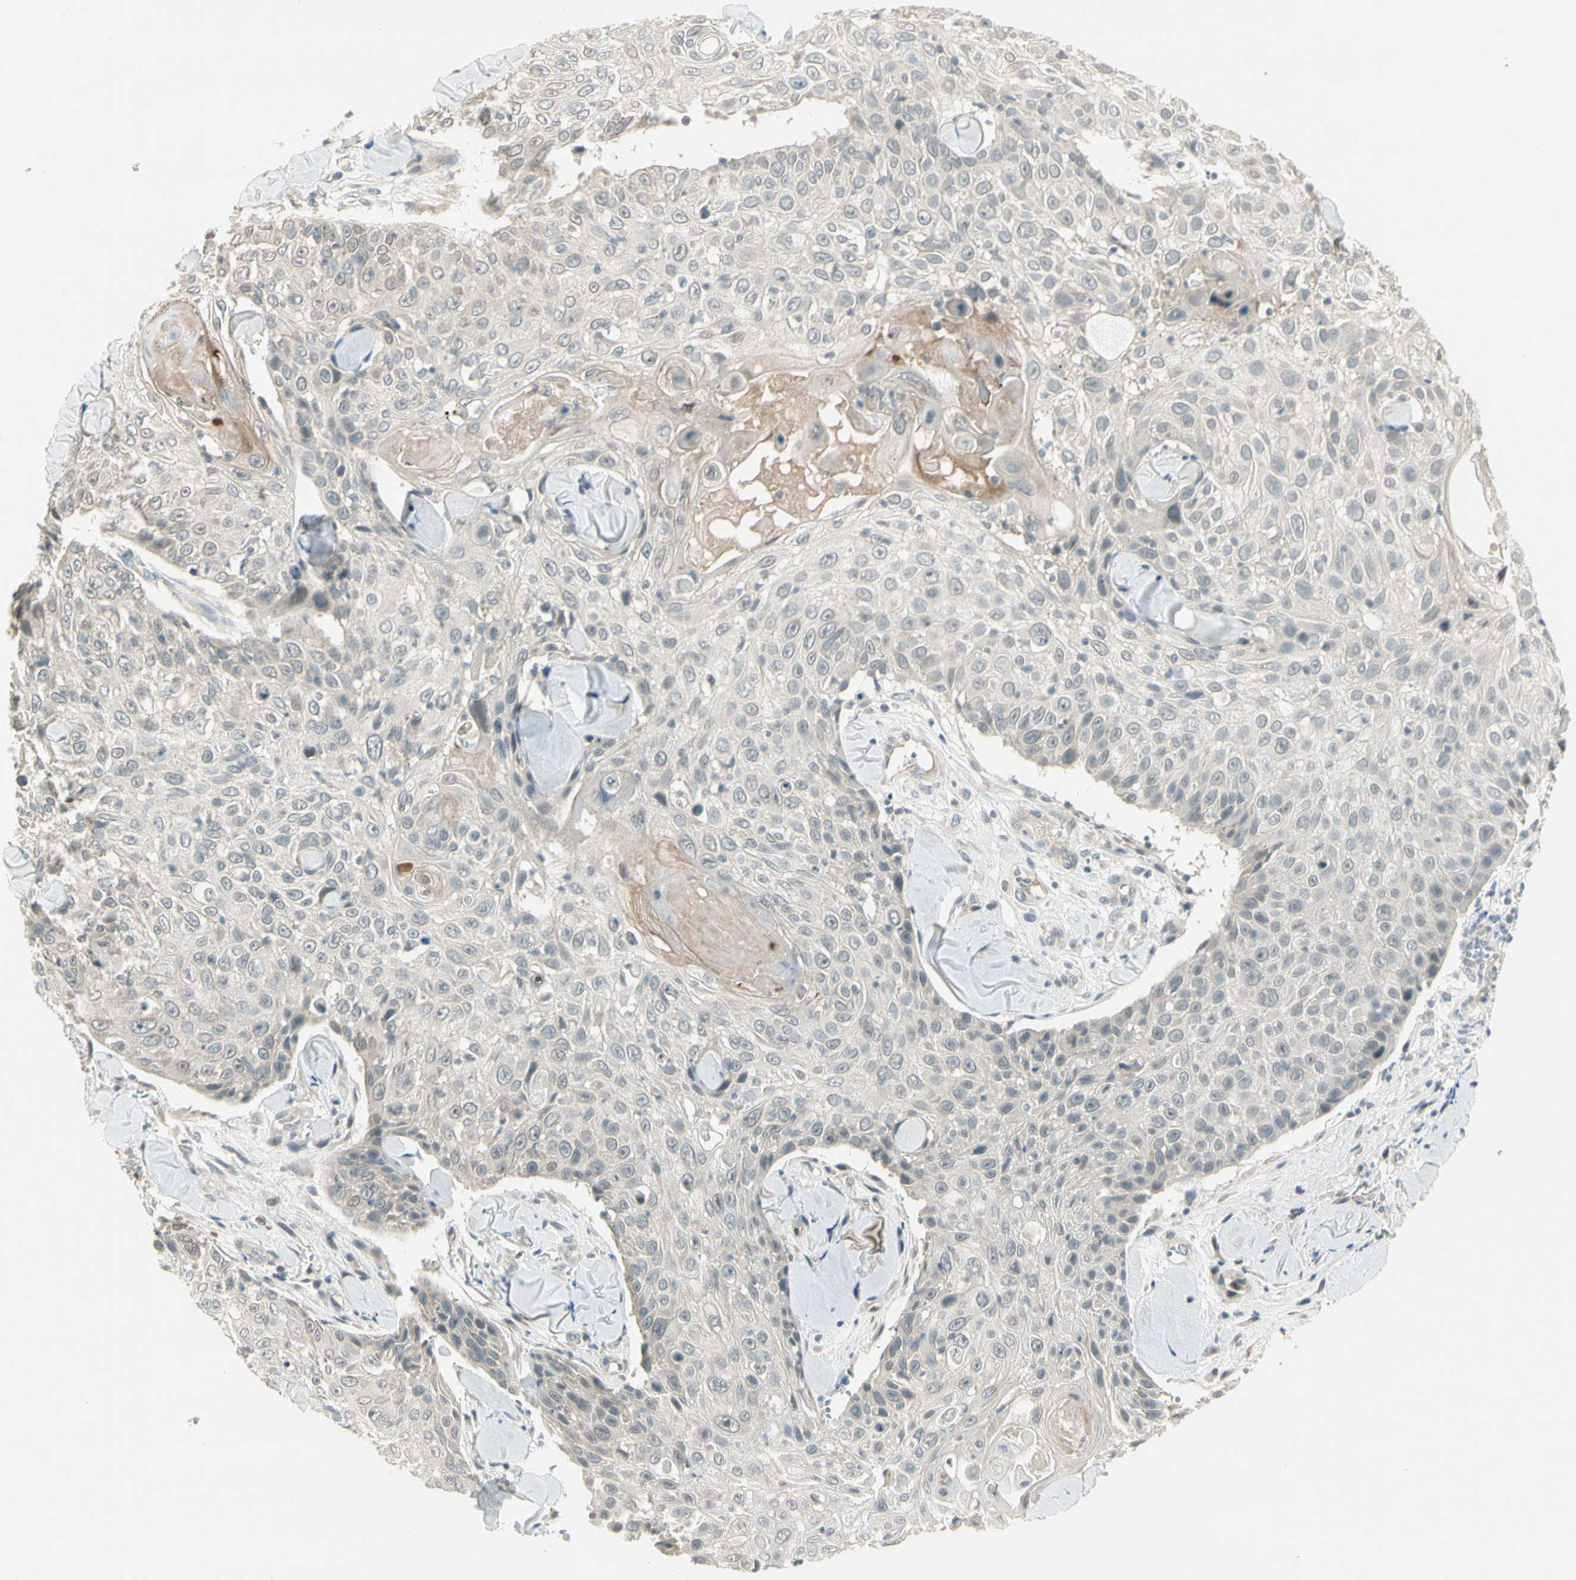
{"staining": {"intensity": "weak", "quantity": "<25%", "location": "cytoplasmic/membranous"}, "tissue": "skin cancer", "cell_type": "Tumor cells", "image_type": "cancer", "snomed": [{"axis": "morphology", "description": "Squamous cell carcinoma, NOS"}, {"axis": "topography", "description": "Skin"}], "caption": "A high-resolution photomicrograph shows immunohistochemistry (IHC) staining of squamous cell carcinoma (skin), which reveals no significant staining in tumor cells.", "gene": "PCDHB15", "patient": {"sex": "male", "age": 86}}